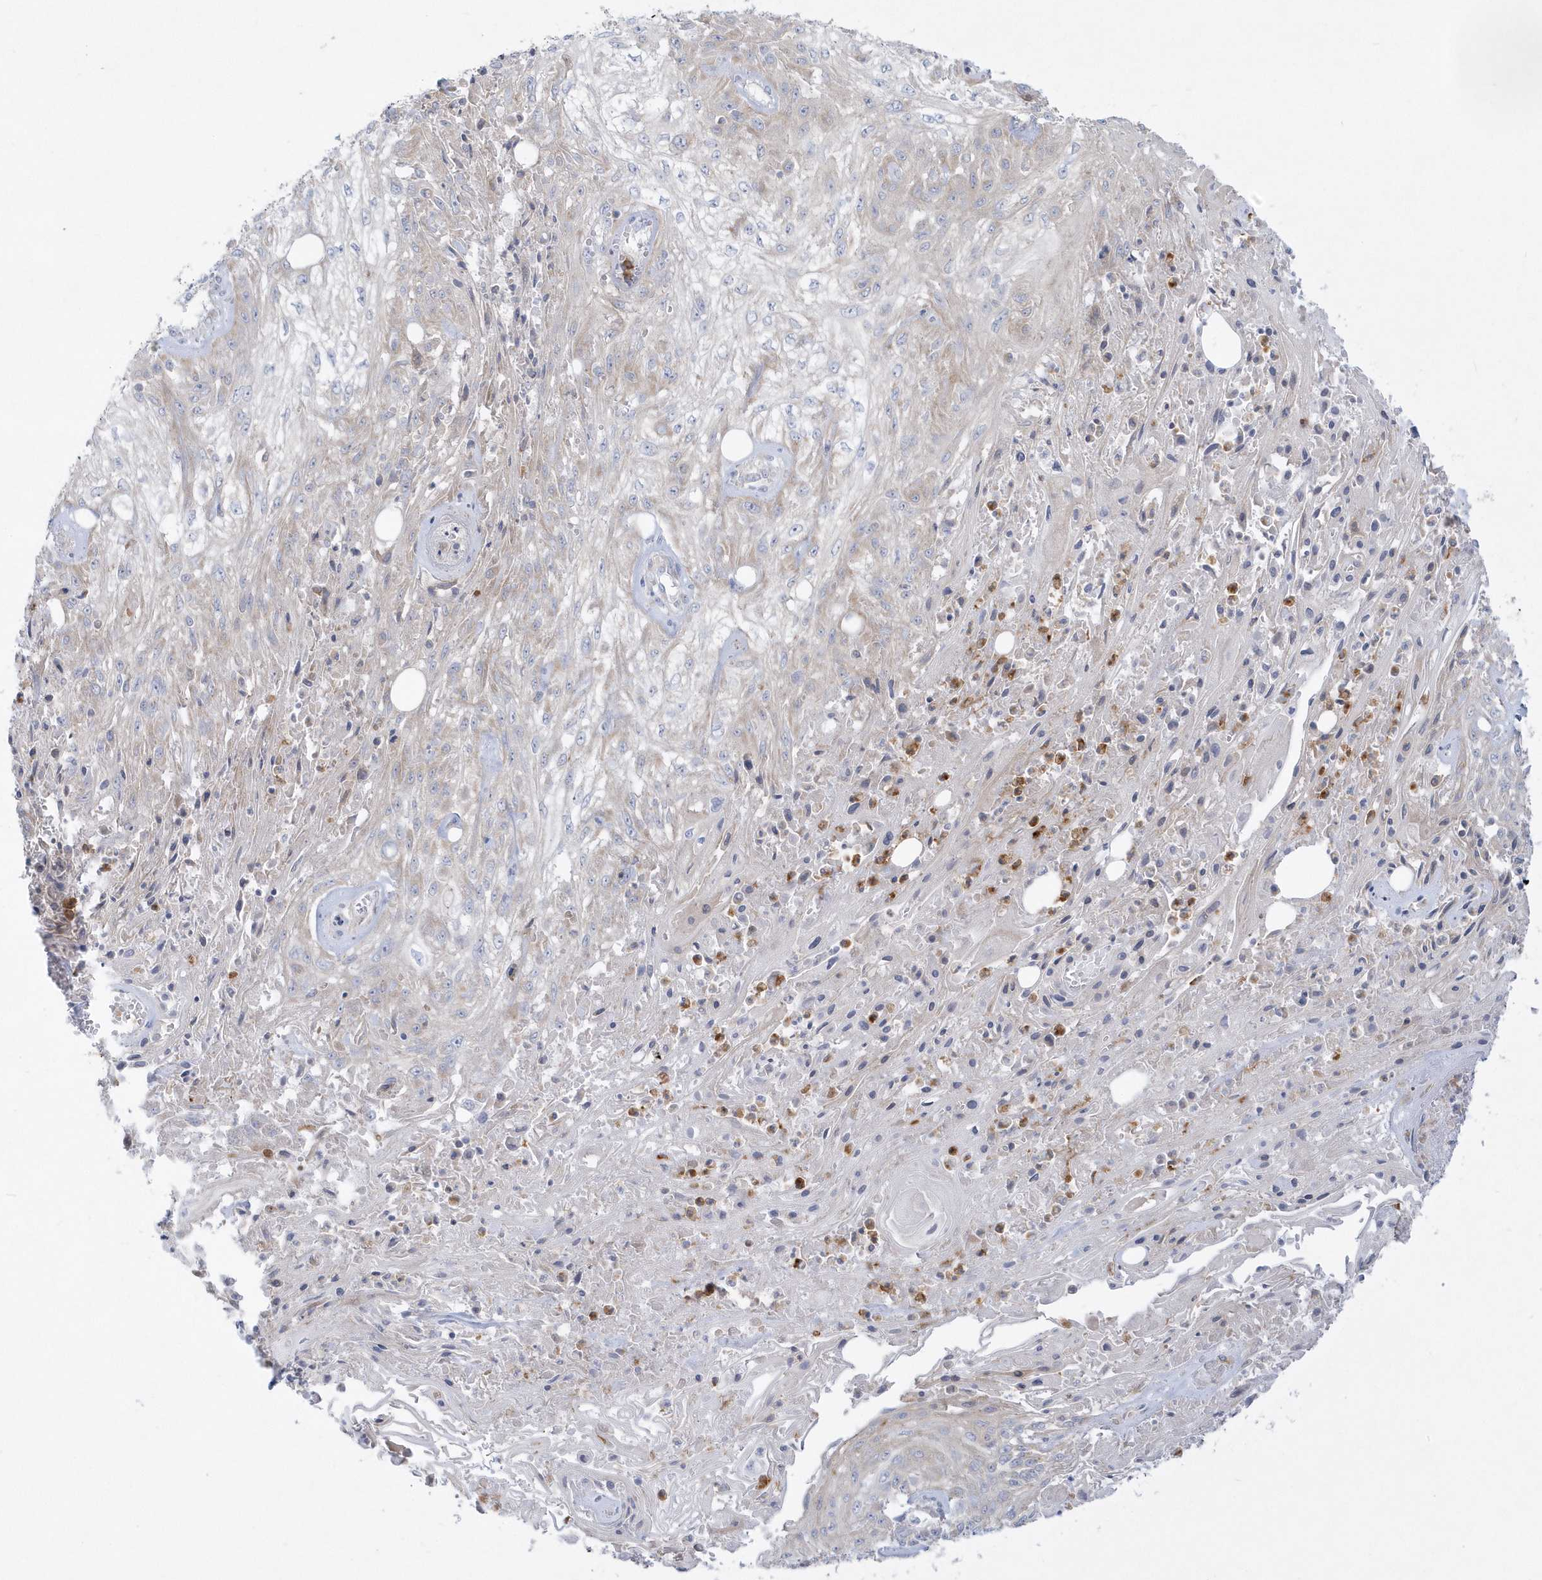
{"staining": {"intensity": "negative", "quantity": "none", "location": "none"}, "tissue": "skin cancer", "cell_type": "Tumor cells", "image_type": "cancer", "snomed": [{"axis": "morphology", "description": "Squamous cell carcinoma, NOS"}, {"axis": "morphology", "description": "Squamous cell carcinoma, metastatic, NOS"}, {"axis": "topography", "description": "Skin"}, {"axis": "topography", "description": "Lymph node"}], "caption": "Immunohistochemical staining of human skin cancer (metastatic squamous cell carcinoma) demonstrates no significant staining in tumor cells.", "gene": "DNAJC18", "patient": {"sex": "male", "age": 75}}